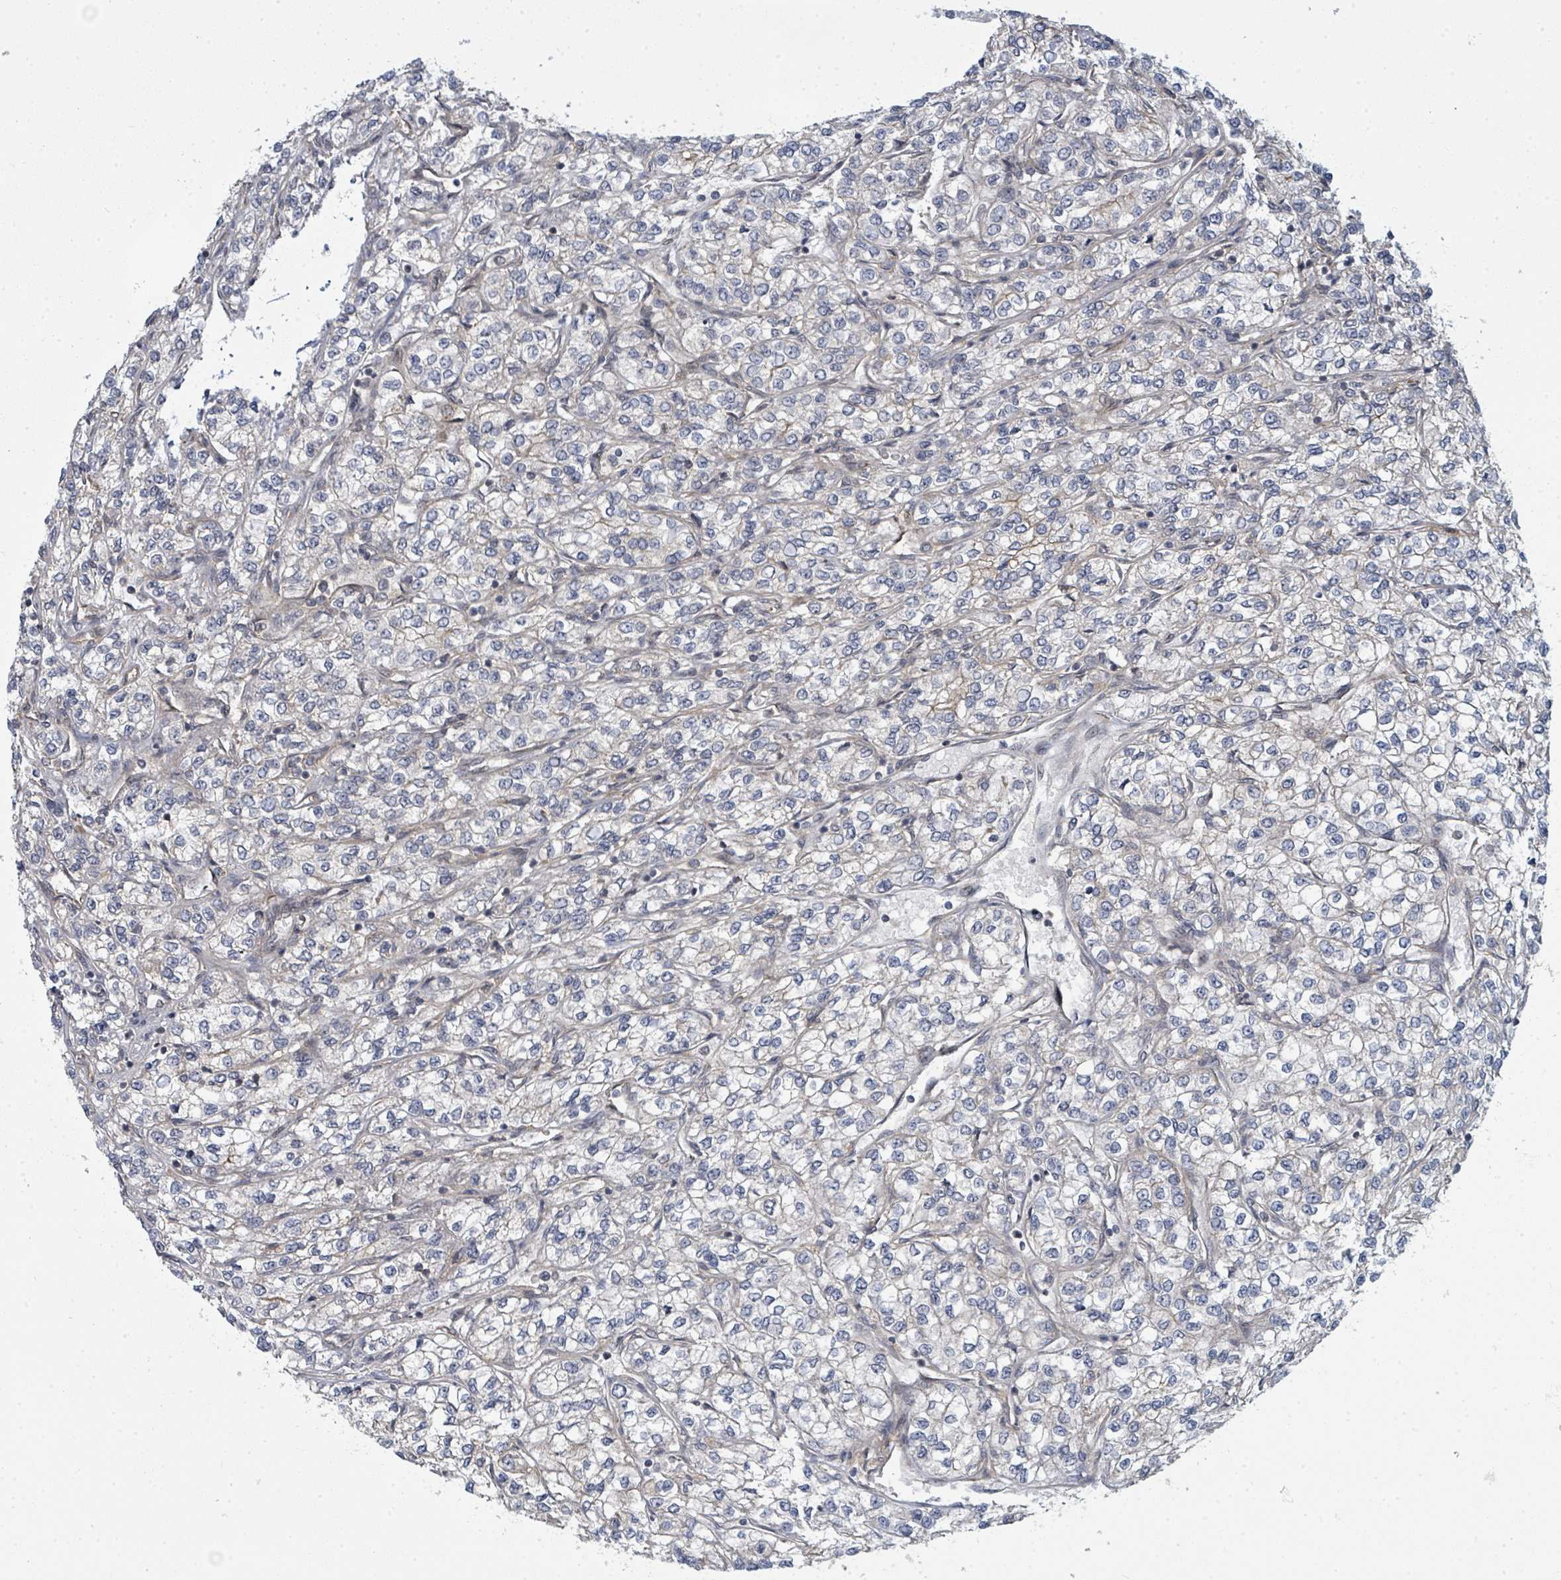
{"staining": {"intensity": "negative", "quantity": "none", "location": "none"}, "tissue": "renal cancer", "cell_type": "Tumor cells", "image_type": "cancer", "snomed": [{"axis": "morphology", "description": "Adenocarcinoma, NOS"}, {"axis": "topography", "description": "Kidney"}], "caption": "This is an immunohistochemistry (IHC) image of renal cancer. There is no expression in tumor cells.", "gene": "PSMG2", "patient": {"sex": "male", "age": 80}}